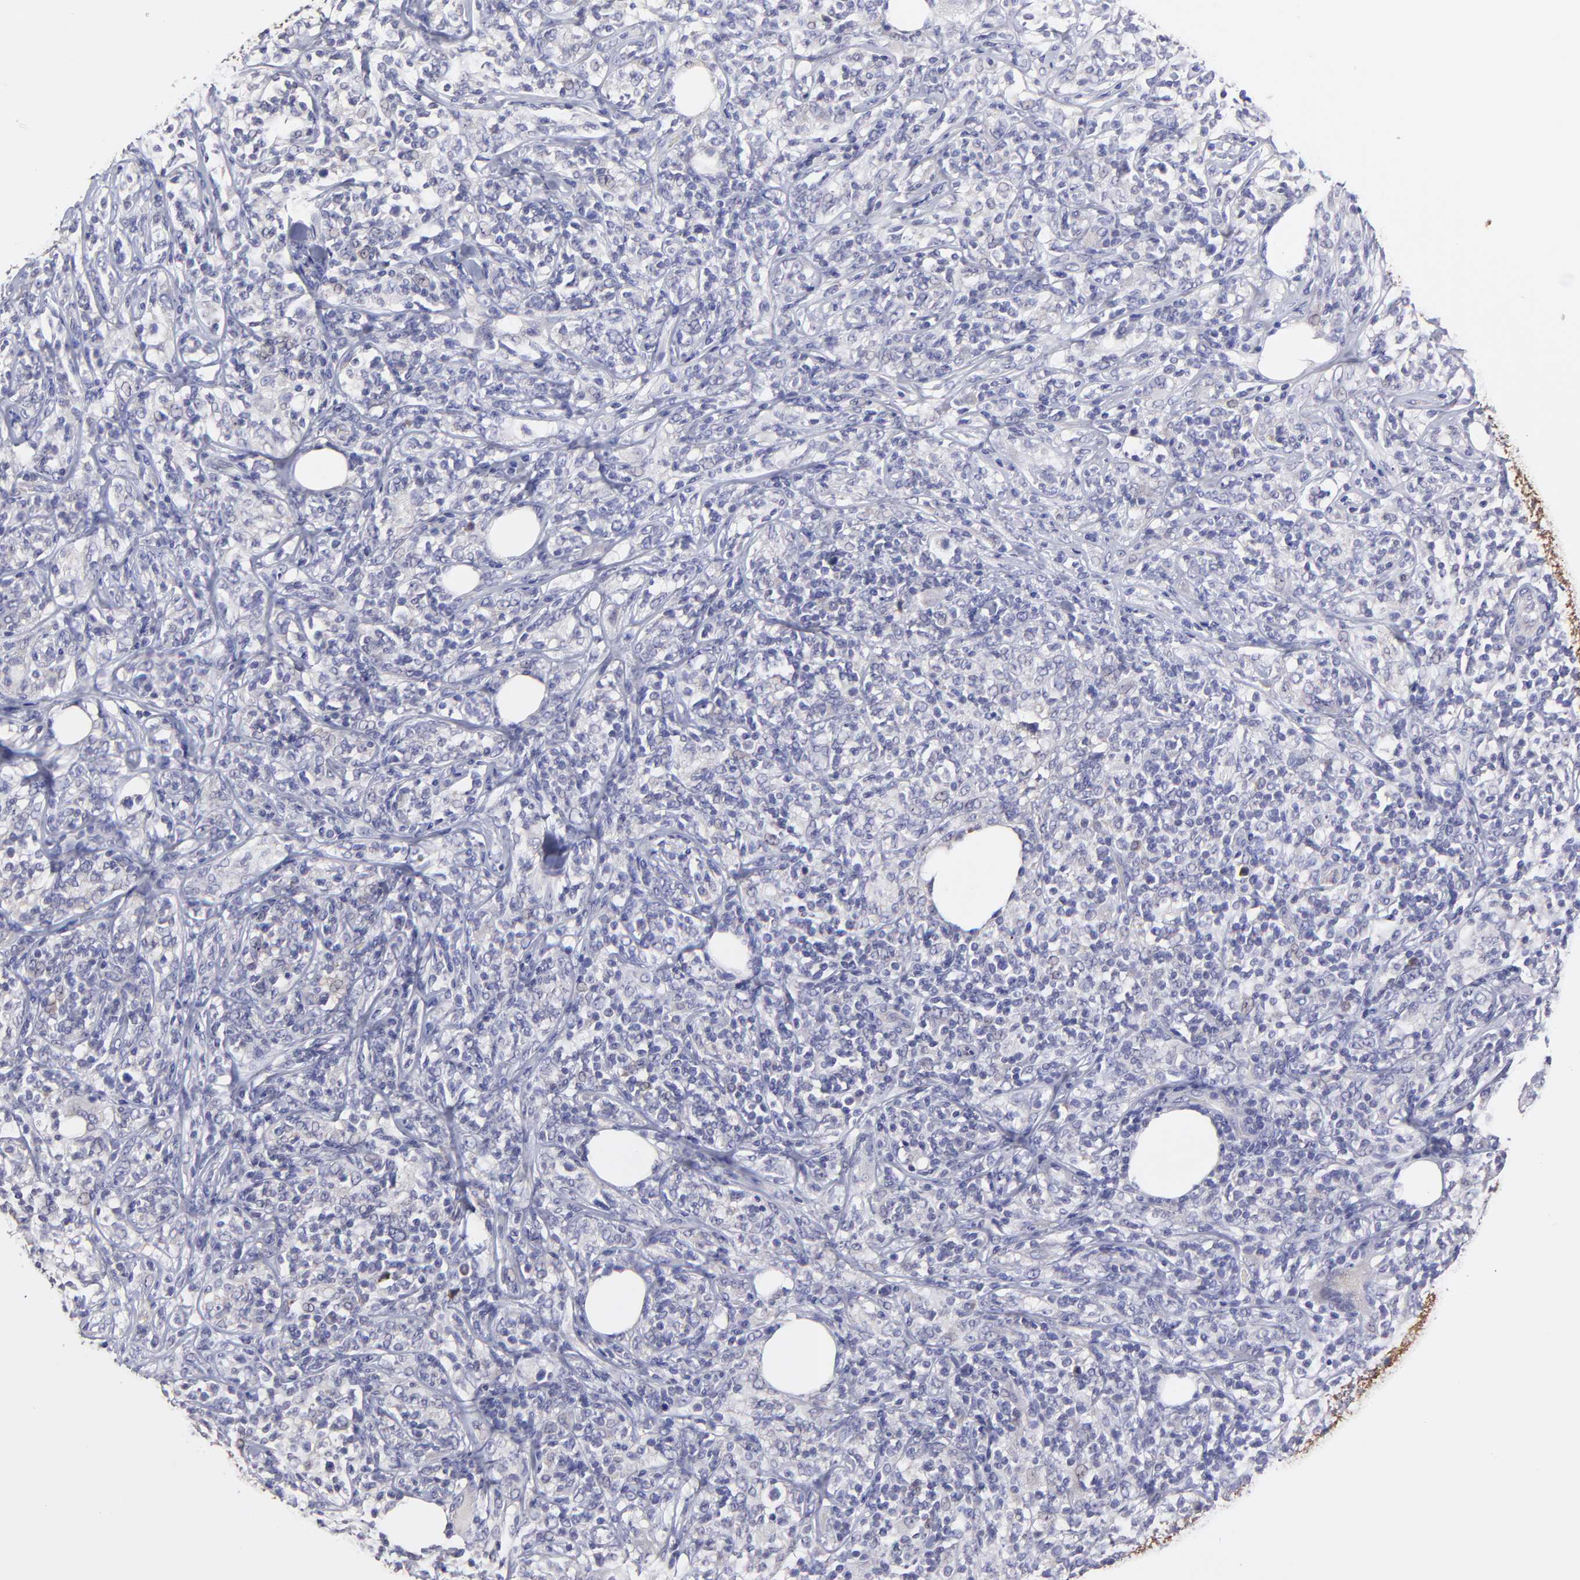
{"staining": {"intensity": "negative", "quantity": "none", "location": "none"}, "tissue": "lymphoma", "cell_type": "Tumor cells", "image_type": "cancer", "snomed": [{"axis": "morphology", "description": "Malignant lymphoma, non-Hodgkin's type, High grade"}, {"axis": "topography", "description": "Lymph node"}], "caption": "Tumor cells show no significant staining in lymphoma.", "gene": "BTG2", "patient": {"sex": "female", "age": 84}}